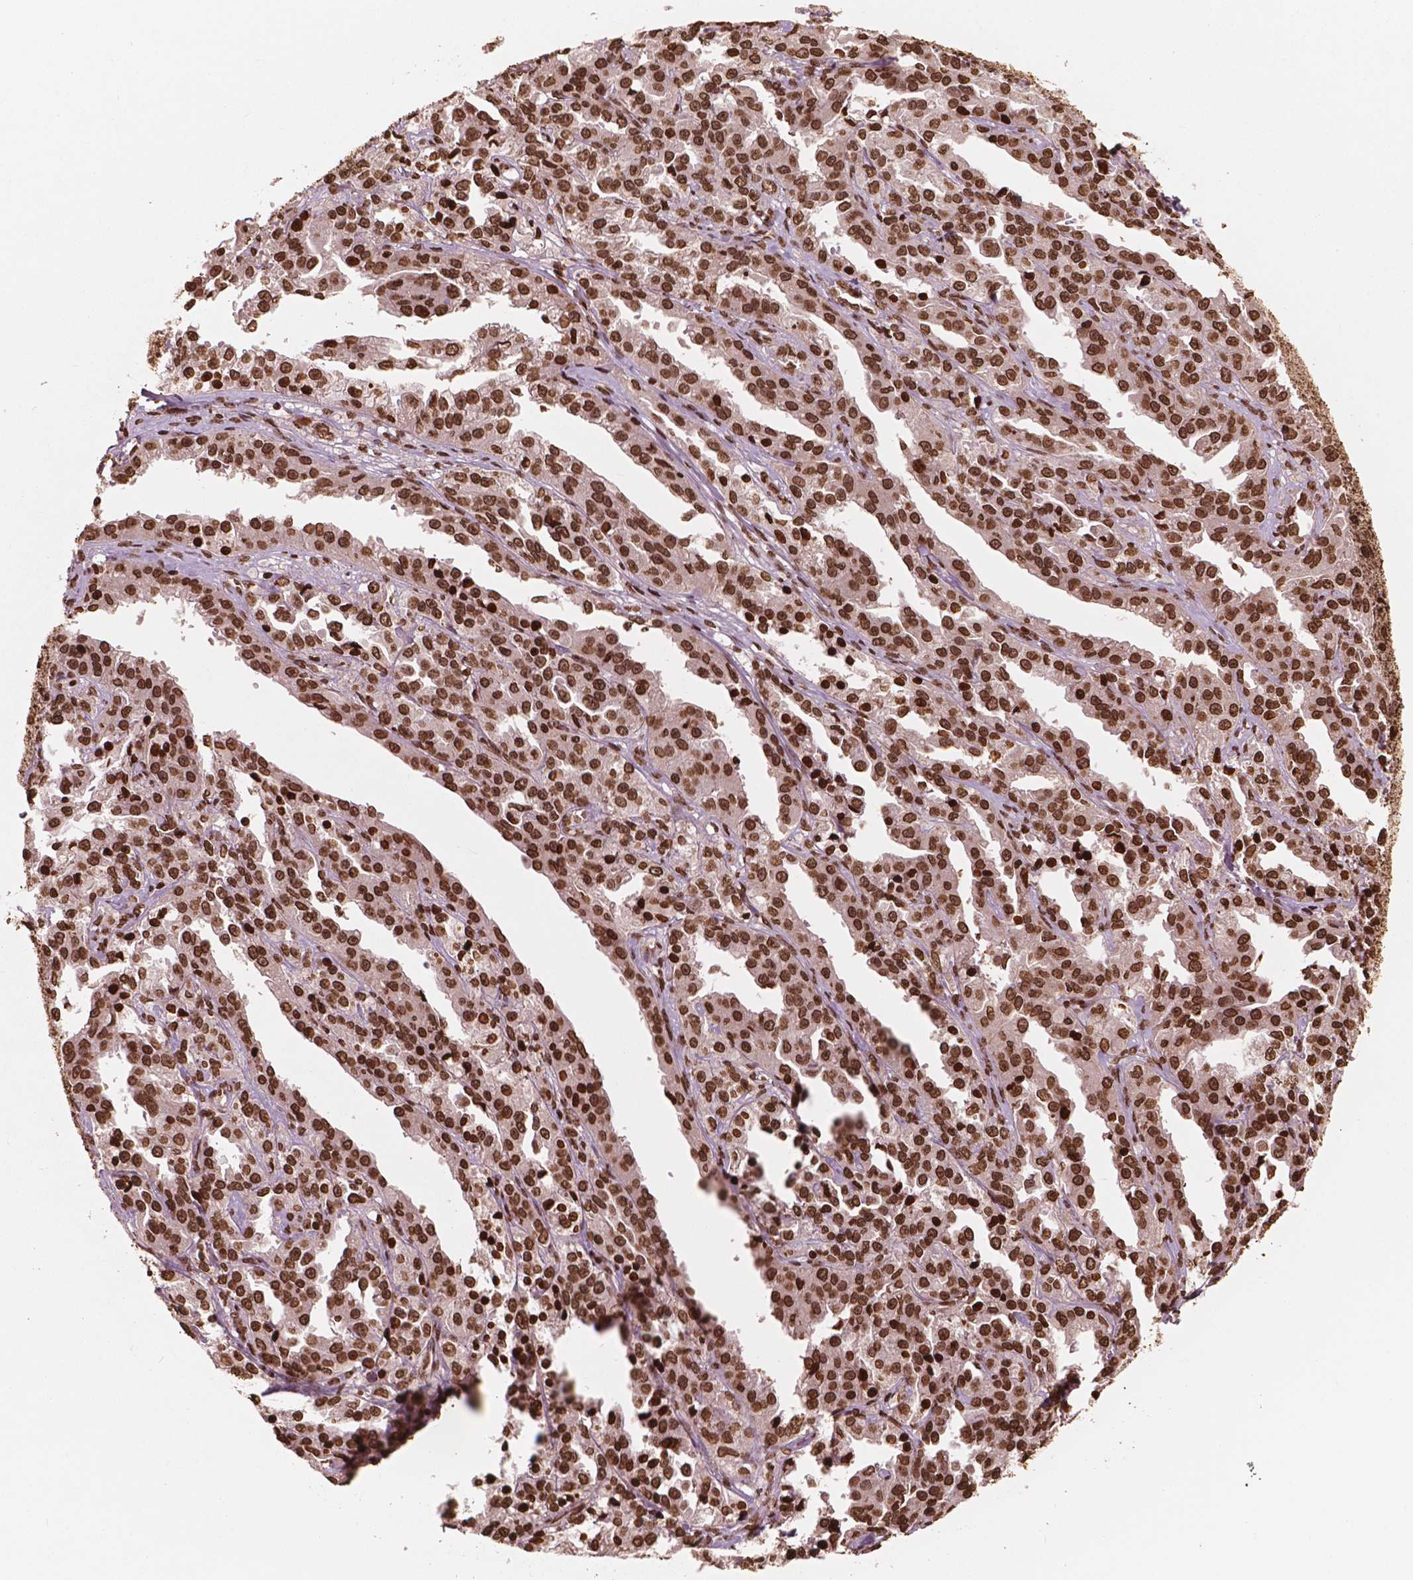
{"staining": {"intensity": "strong", "quantity": ">75%", "location": "nuclear"}, "tissue": "ovarian cancer", "cell_type": "Tumor cells", "image_type": "cancer", "snomed": [{"axis": "morphology", "description": "Cystadenocarcinoma, serous, NOS"}, {"axis": "topography", "description": "Ovary"}], "caption": "Immunohistochemistry of human ovarian serous cystadenocarcinoma reveals high levels of strong nuclear expression in approximately >75% of tumor cells.", "gene": "H3C7", "patient": {"sex": "female", "age": 75}}